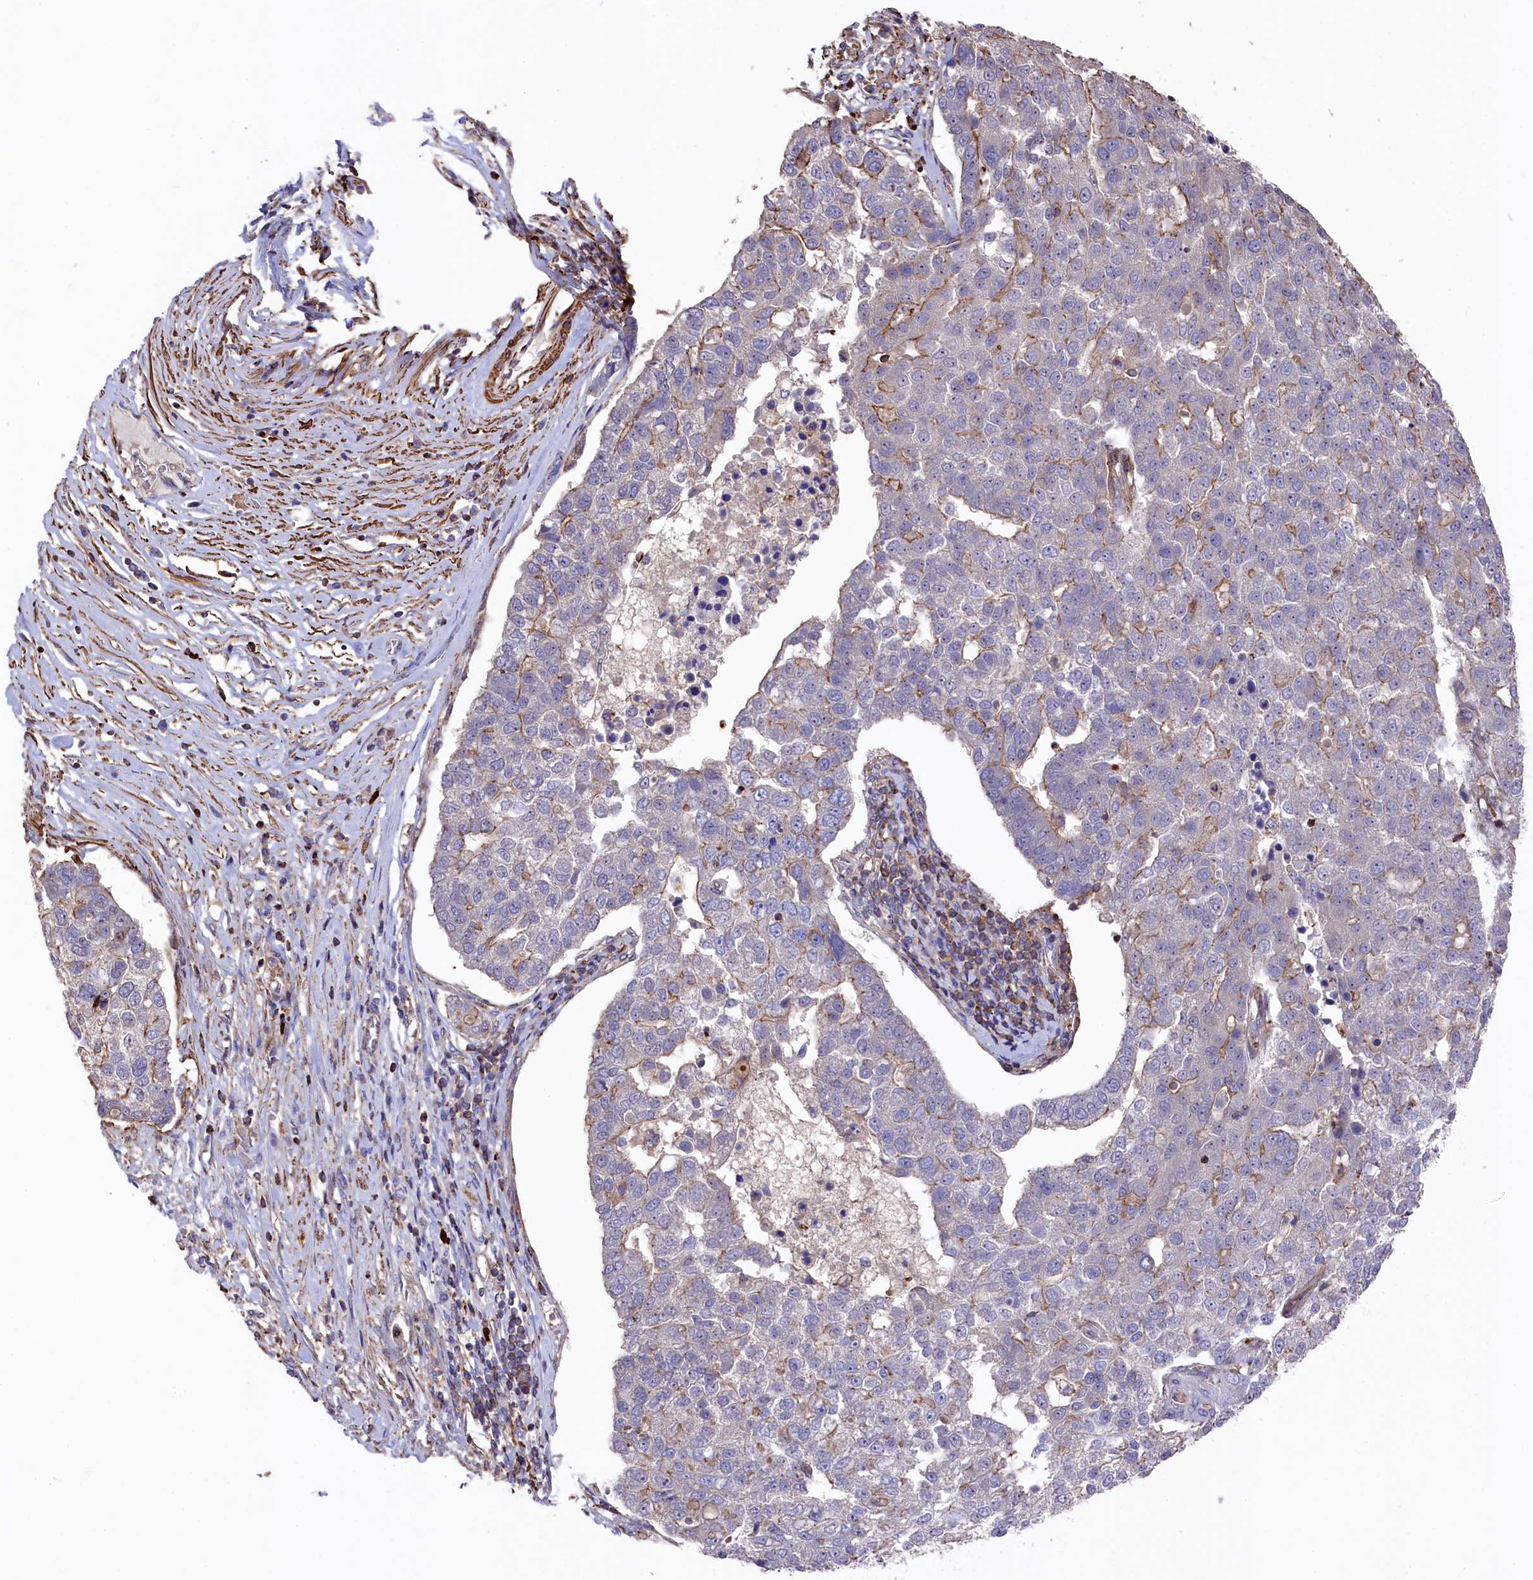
{"staining": {"intensity": "weak", "quantity": "<25%", "location": "cytoplasmic/membranous"}, "tissue": "pancreatic cancer", "cell_type": "Tumor cells", "image_type": "cancer", "snomed": [{"axis": "morphology", "description": "Adenocarcinoma, NOS"}, {"axis": "topography", "description": "Pancreas"}], "caption": "Immunohistochemistry histopathology image of neoplastic tissue: human pancreatic cancer (adenocarcinoma) stained with DAB (3,3'-diaminobenzidine) shows no significant protein staining in tumor cells.", "gene": "RAPSN", "patient": {"sex": "female", "age": 61}}